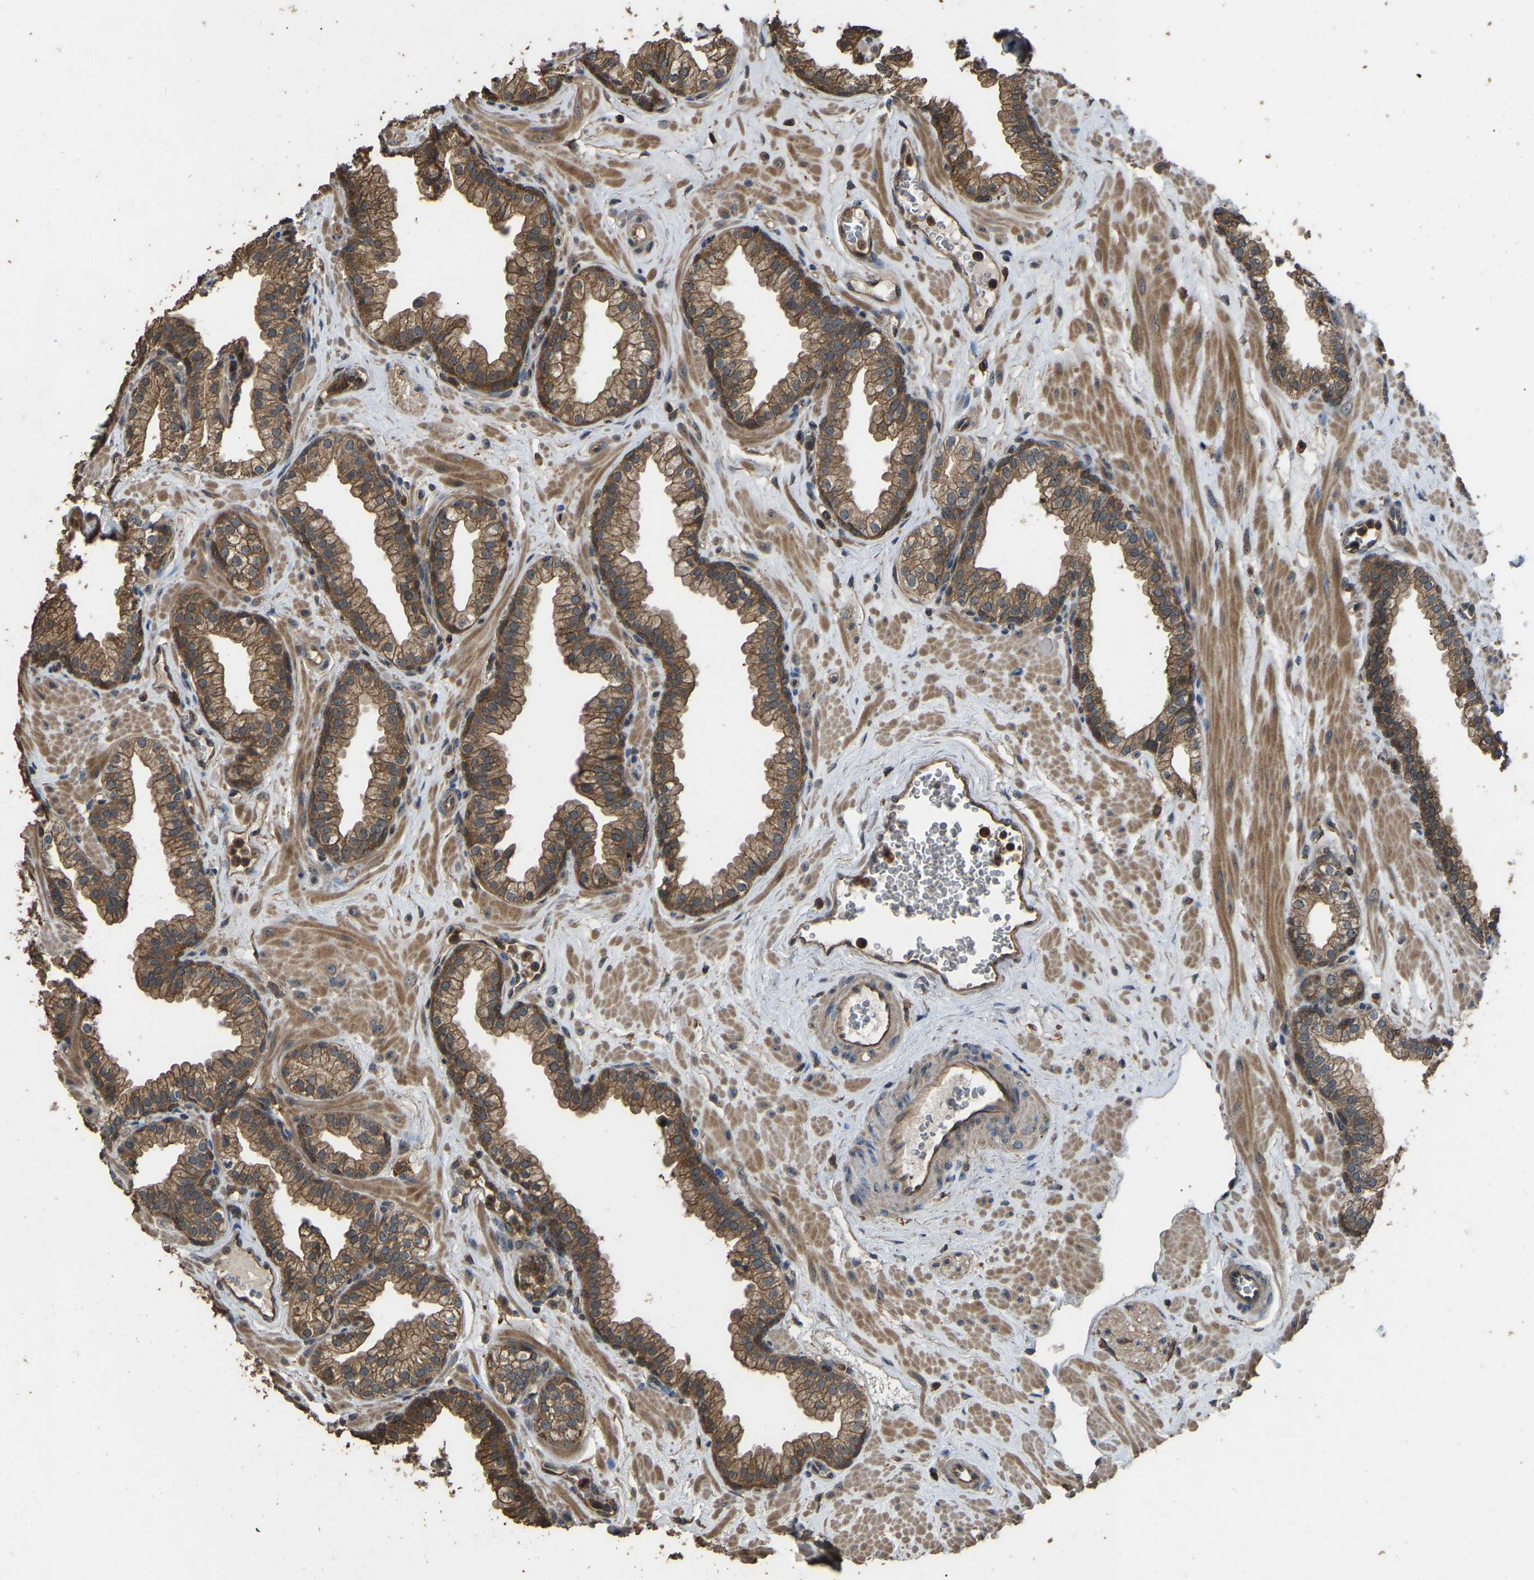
{"staining": {"intensity": "moderate", "quantity": ">75%", "location": "cytoplasmic/membranous"}, "tissue": "prostate", "cell_type": "Glandular cells", "image_type": "normal", "snomed": [{"axis": "morphology", "description": "Normal tissue, NOS"}, {"axis": "morphology", "description": "Urothelial carcinoma, Low grade"}, {"axis": "topography", "description": "Urinary bladder"}, {"axis": "topography", "description": "Prostate"}], "caption": "A photomicrograph showing moderate cytoplasmic/membranous staining in approximately >75% of glandular cells in normal prostate, as visualized by brown immunohistochemical staining.", "gene": "FHIT", "patient": {"sex": "male", "age": 60}}